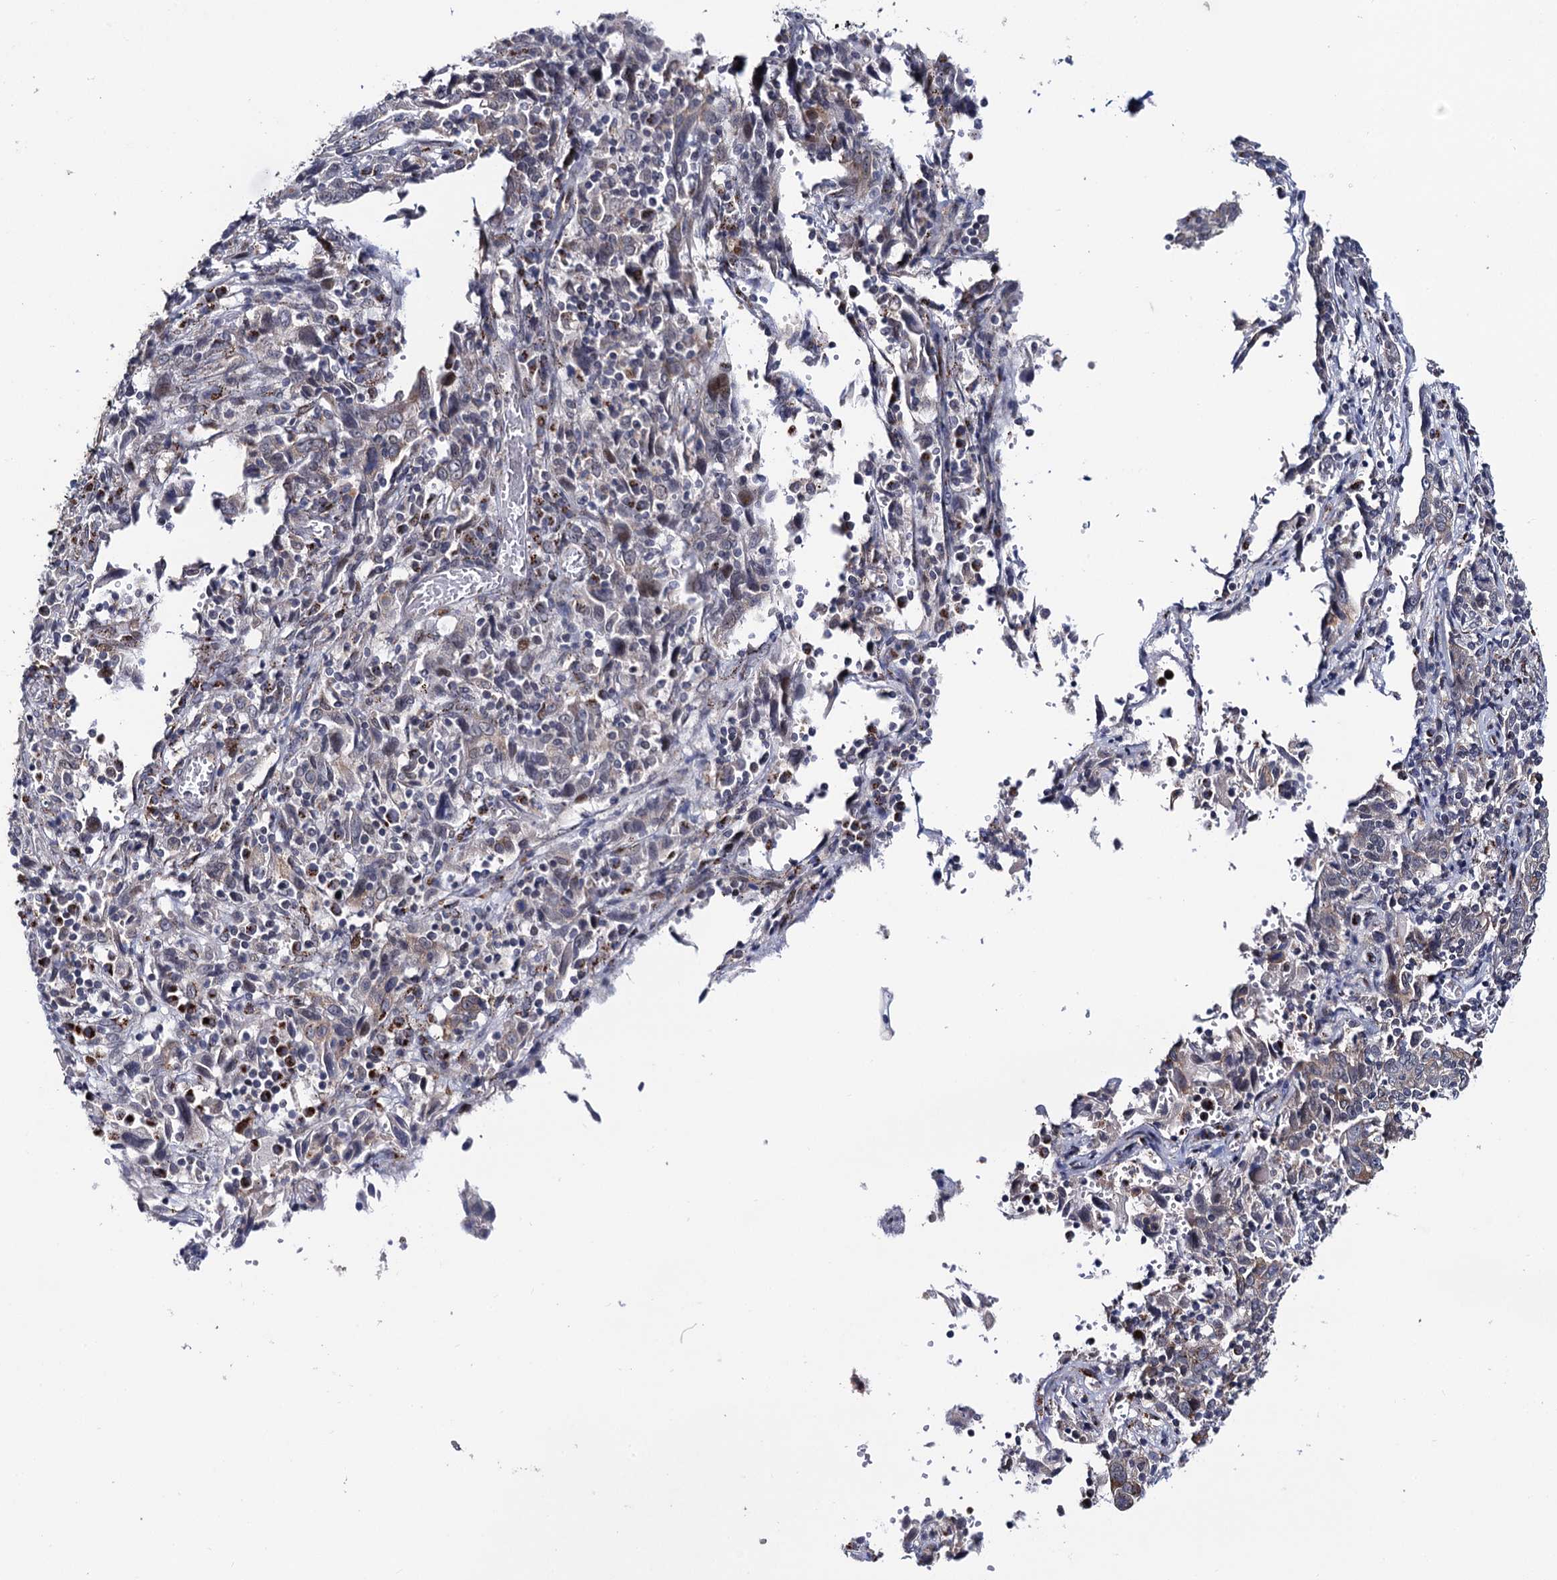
{"staining": {"intensity": "weak", "quantity": "<25%", "location": "cytoplasmic/membranous"}, "tissue": "cervical cancer", "cell_type": "Tumor cells", "image_type": "cancer", "snomed": [{"axis": "morphology", "description": "Squamous cell carcinoma, NOS"}, {"axis": "topography", "description": "Cervix"}], "caption": "Histopathology image shows no protein positivity in tumor cells of squamous cell carcinoma (cervical) tissue.", "gene": "THAP2", "patient": {"sex": "female", "age": 46}}